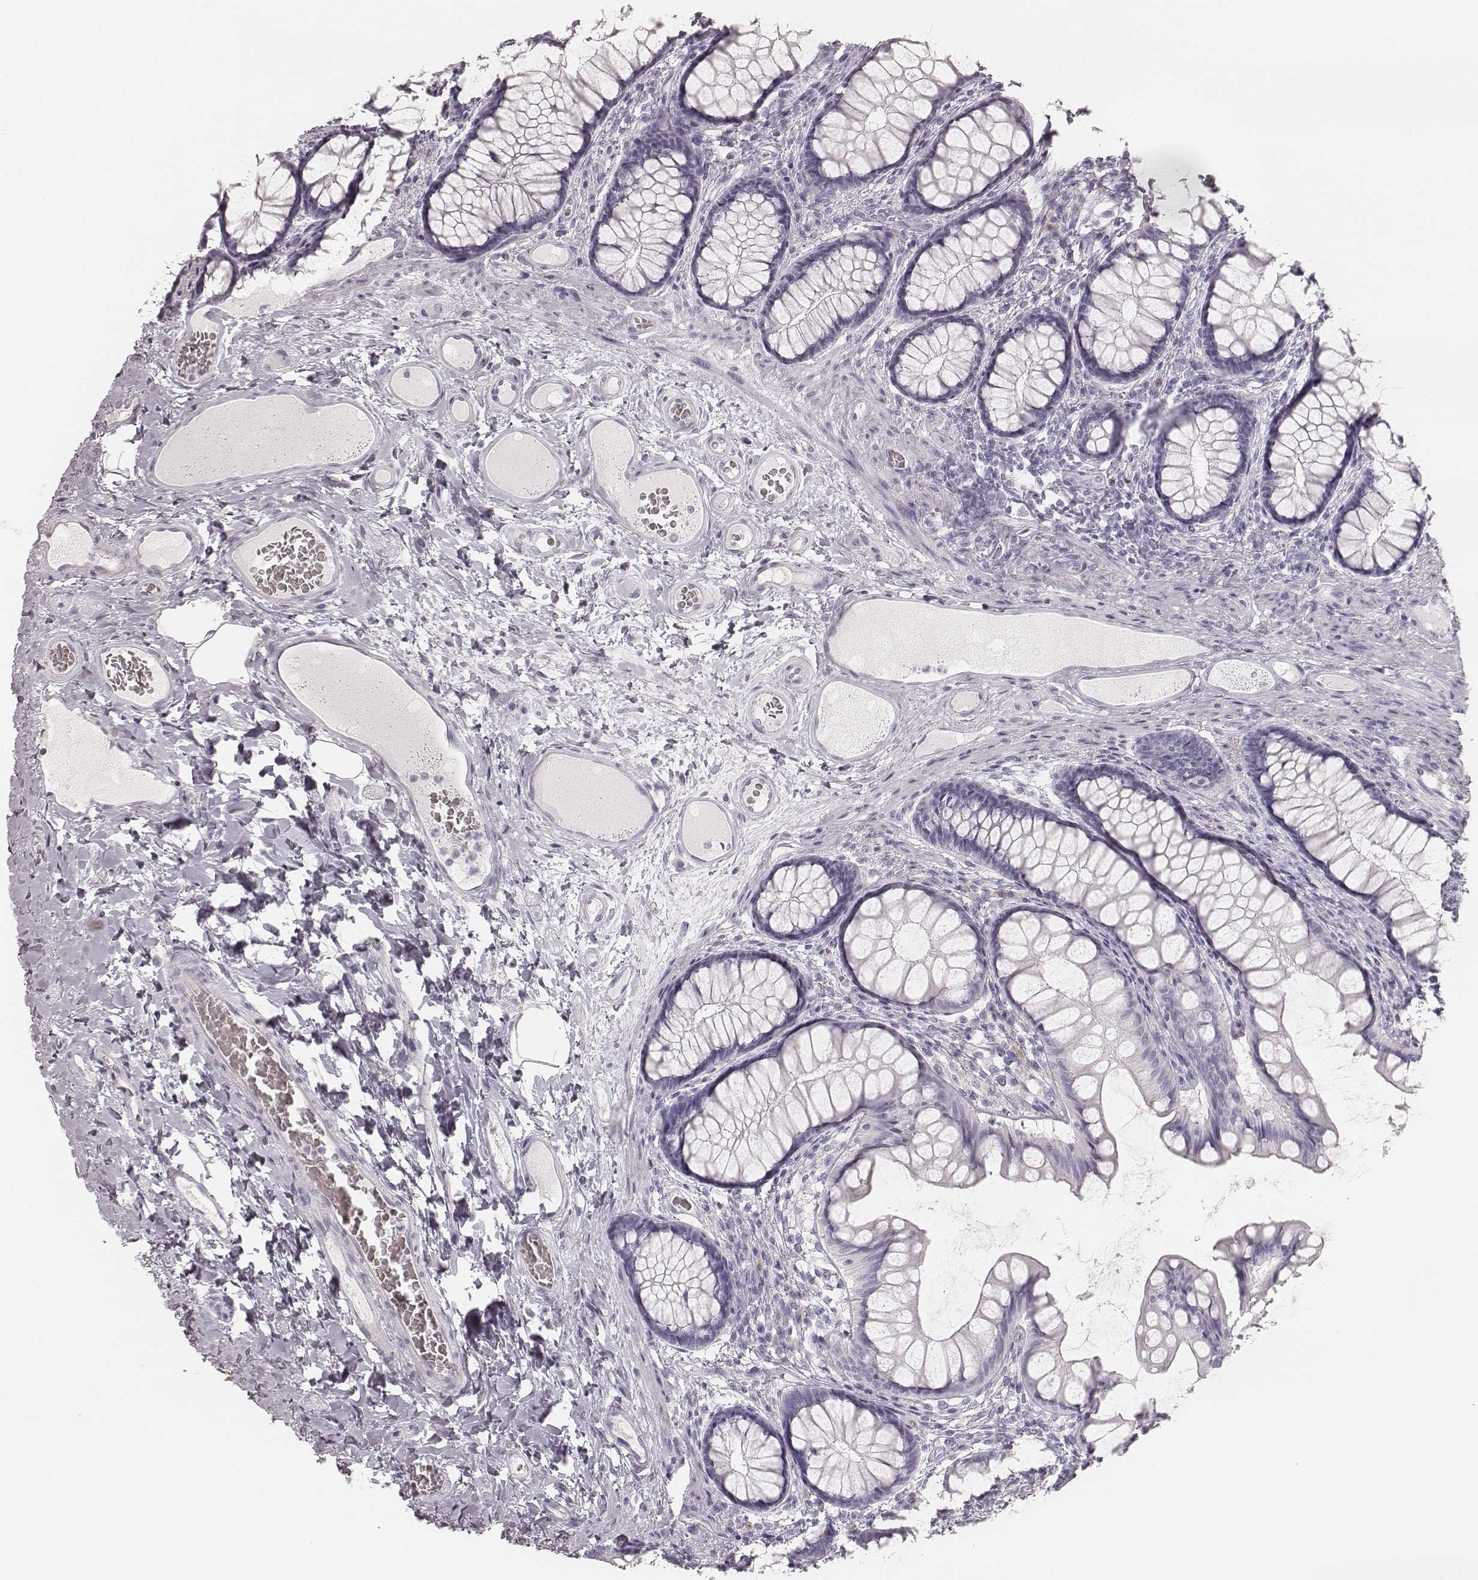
{"staining": {"intensity": "negative", "quantity": "none", "location": "none"}, "tissue": "colon", "cell_type": "Endothelial cells", "image_type": "normal", "snomed": [{"axis": "morphology", "description": "Normal tissue, NOS"}, {"axis": "topography", "description": "Colon"}], "caption": "Immunohistochemistry (IHC) of benign colon reveals no expression in endothelial cells.", "gene": "KRT82", "patient": {"sex": "female", "age": 65}}